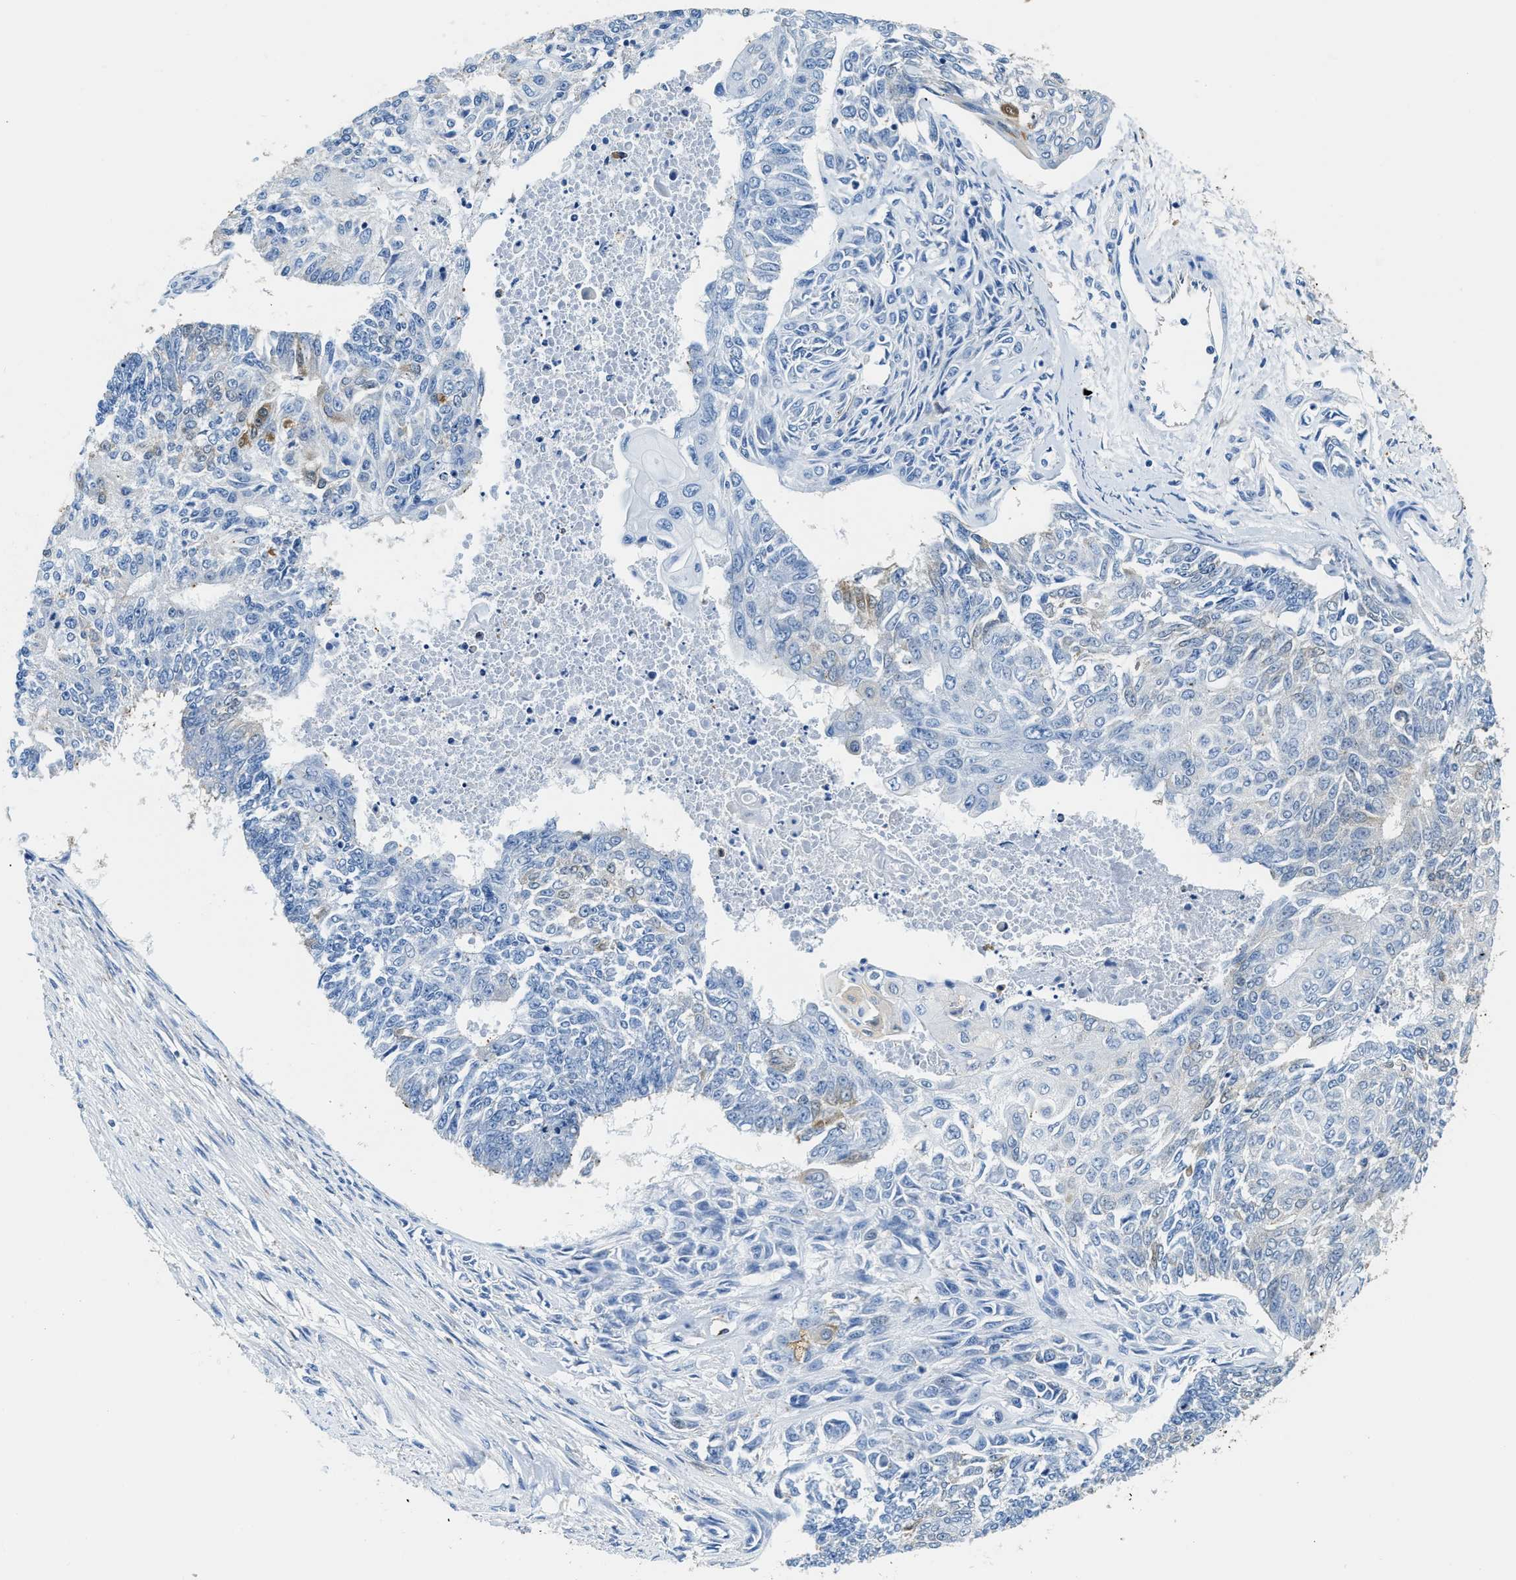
{"staining": {"intensity": "moderate", "quantity": "<25%", "location": "cytoplasmic/membranous"}, "tissue": "endometrial cancer", "cell_type": "Tumor cells", "image_type": "cancer", "snomed": [{"axis": "morphology", "description": "Adenocarcinoma, NOS"}, {"axis": "topography", "description": "Endometrium"}], "caption": "The histopathology image reveals staining of endometrial cancer, revealing moderate cytoplasmic/membranous protein staining (brown color) within tumor cells.", "gene": "ZDHHC13", "patient": {"sex": "female", "age": 32}}